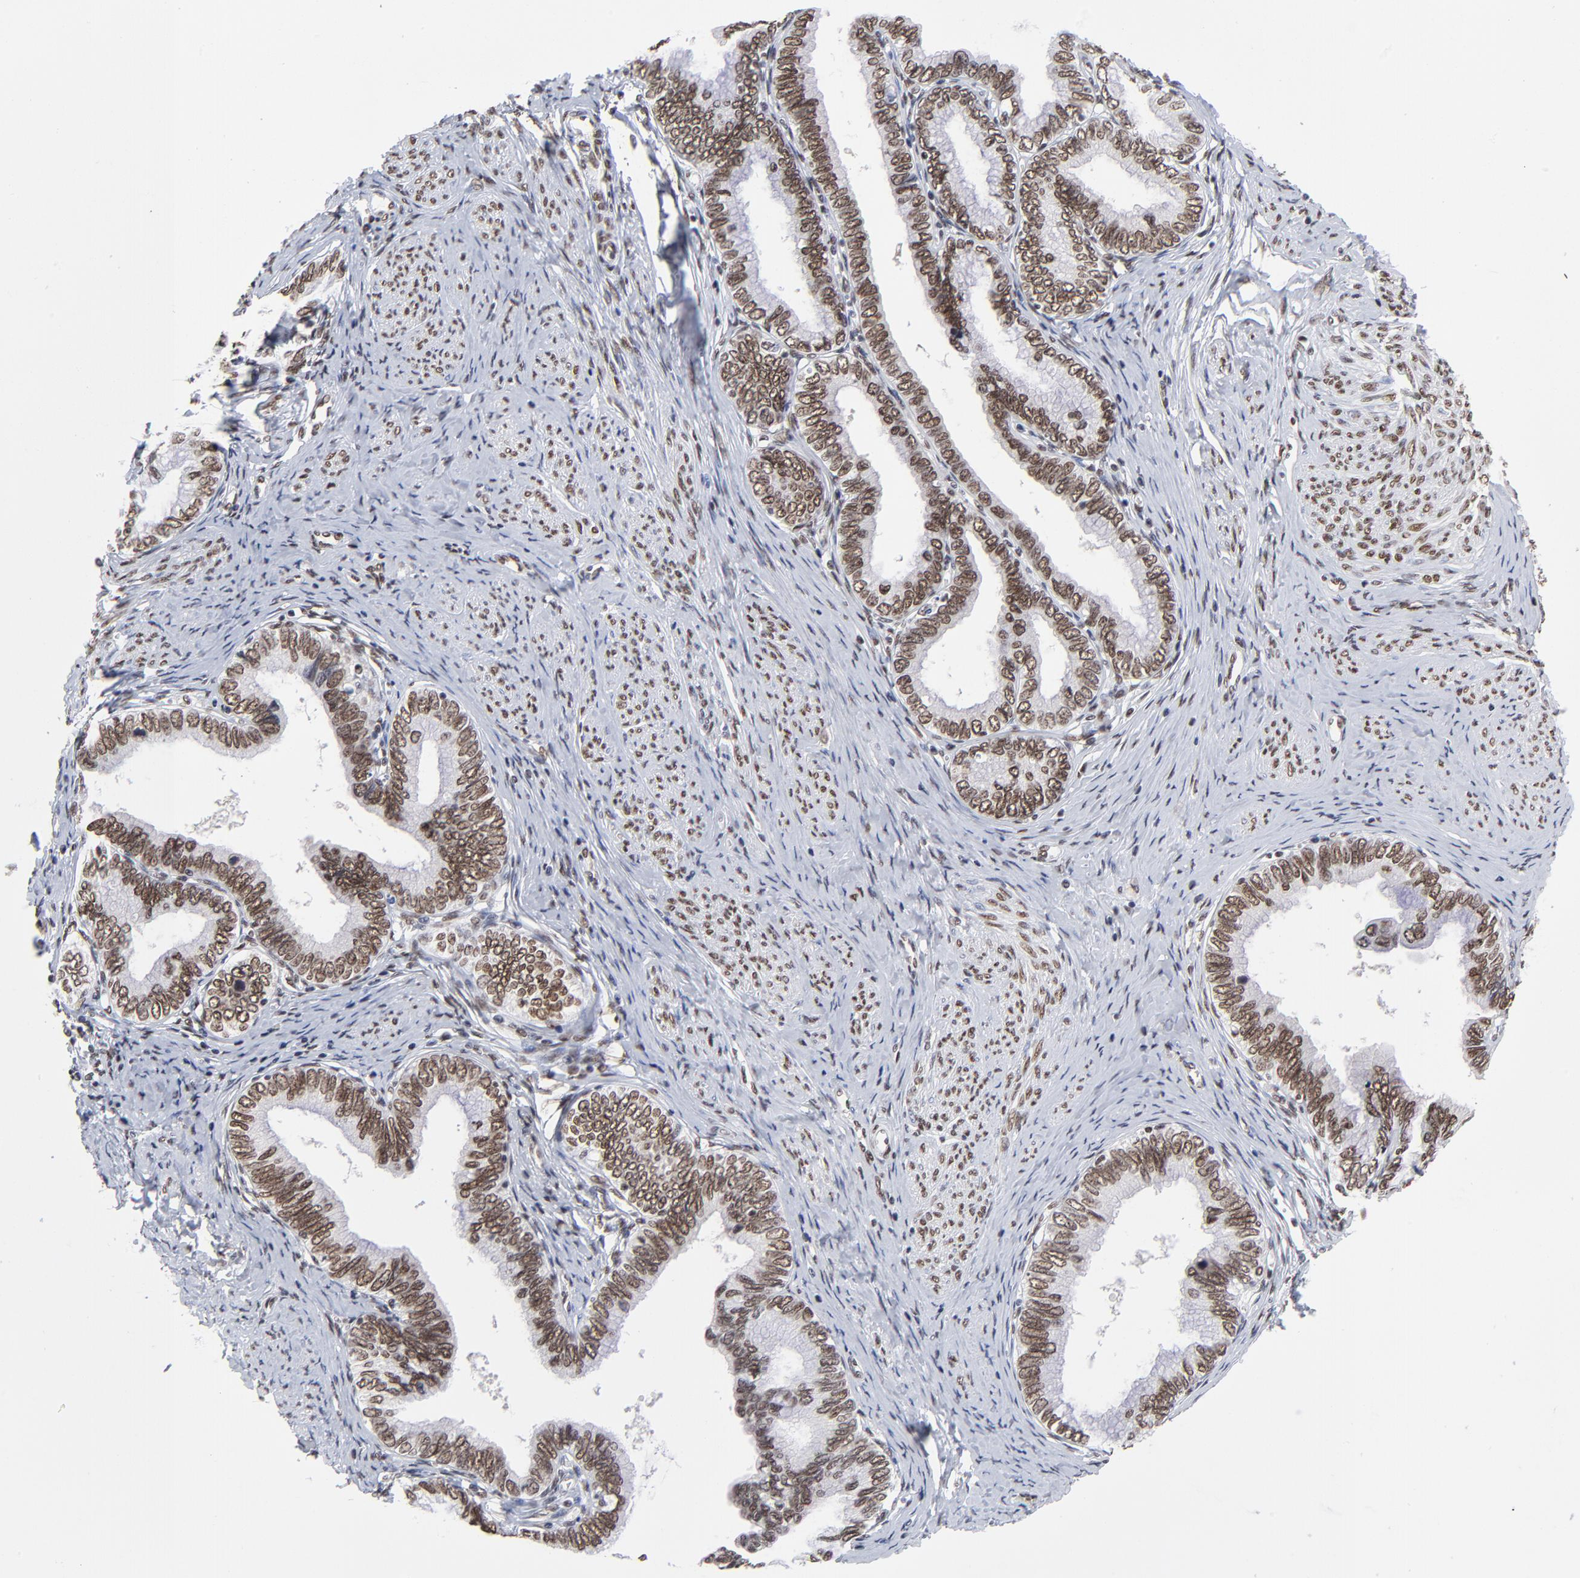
{"staining": {"intensity": "strong", "quantity": ">75%", "location": "nuclear"}, "tissue": "cervical cancer", "cell_type": "Tumor cells", "image_type": "cancer", "snomed": [{"axis": "morphology", "description": "Adenocarcinoma, NOS"}, {"axis": "topography", "description": "Cervix"}], "caption": "Immunohistochemical staining of human cervical cancer exhibits high levels of strong nuclear staining in about >75% of tumor cells. (brown staining indicates protein expression, while blue staining denotes nuclei).", "gene": "ZMYM3", "patient": {"sex": "female", "age": 49}}